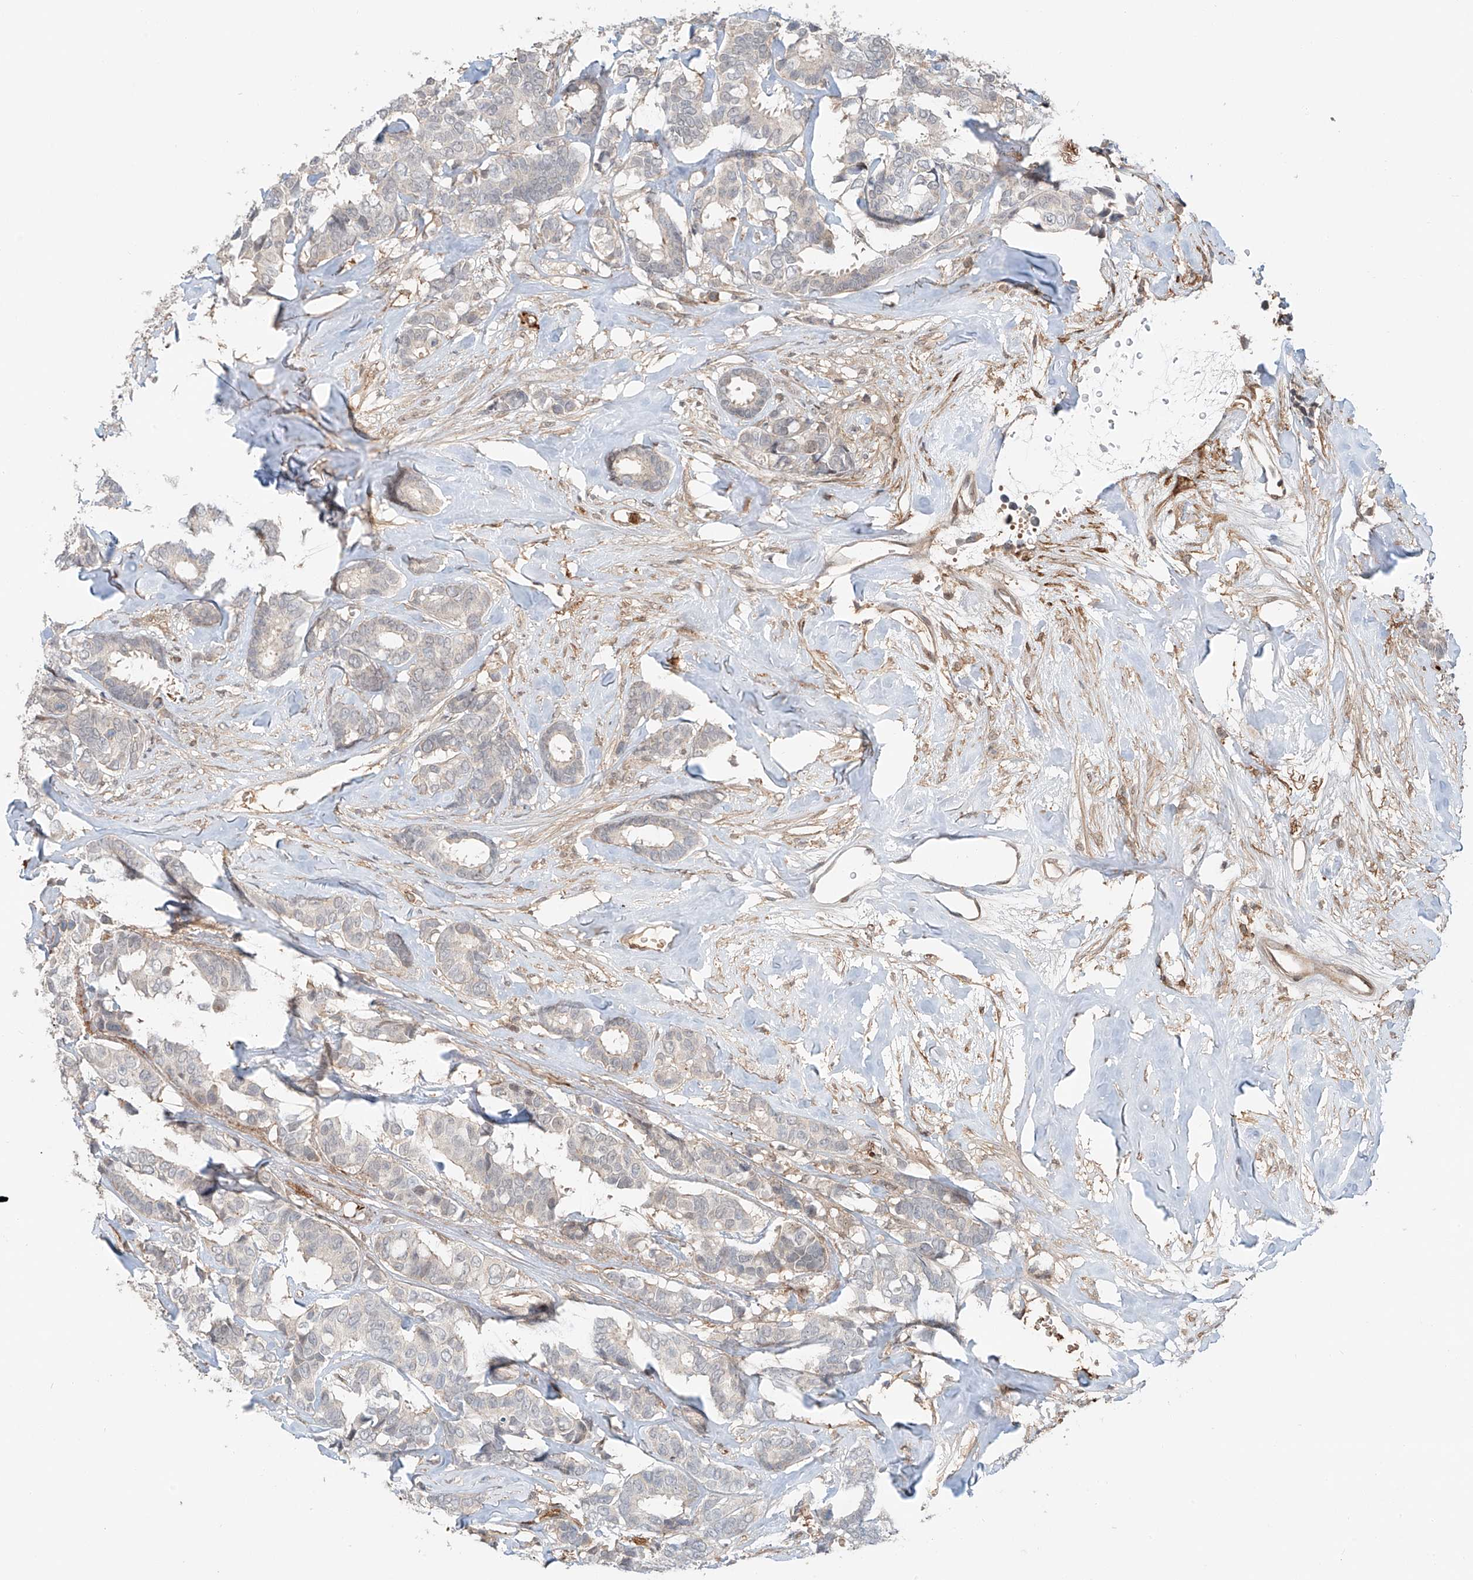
{"staining": {"intensity": "negative", "quantity": "none", "location": "none"}, "tissue": "breast cancer", "cell_type": "Tumor cells", "image_type": "cancer", "snomed": [{"axis": "morphology", "description": "Duct carcinoma"}, {"axis": "topography", "description": "Breast"}], "caption": "This is an immunohistochemistry photomicrograph of infiltrating ductal carcinoma (breast). There is no staining in tumor cells.", "gene": "CEP162", "patient": {"sex": "female", "age": 87}}